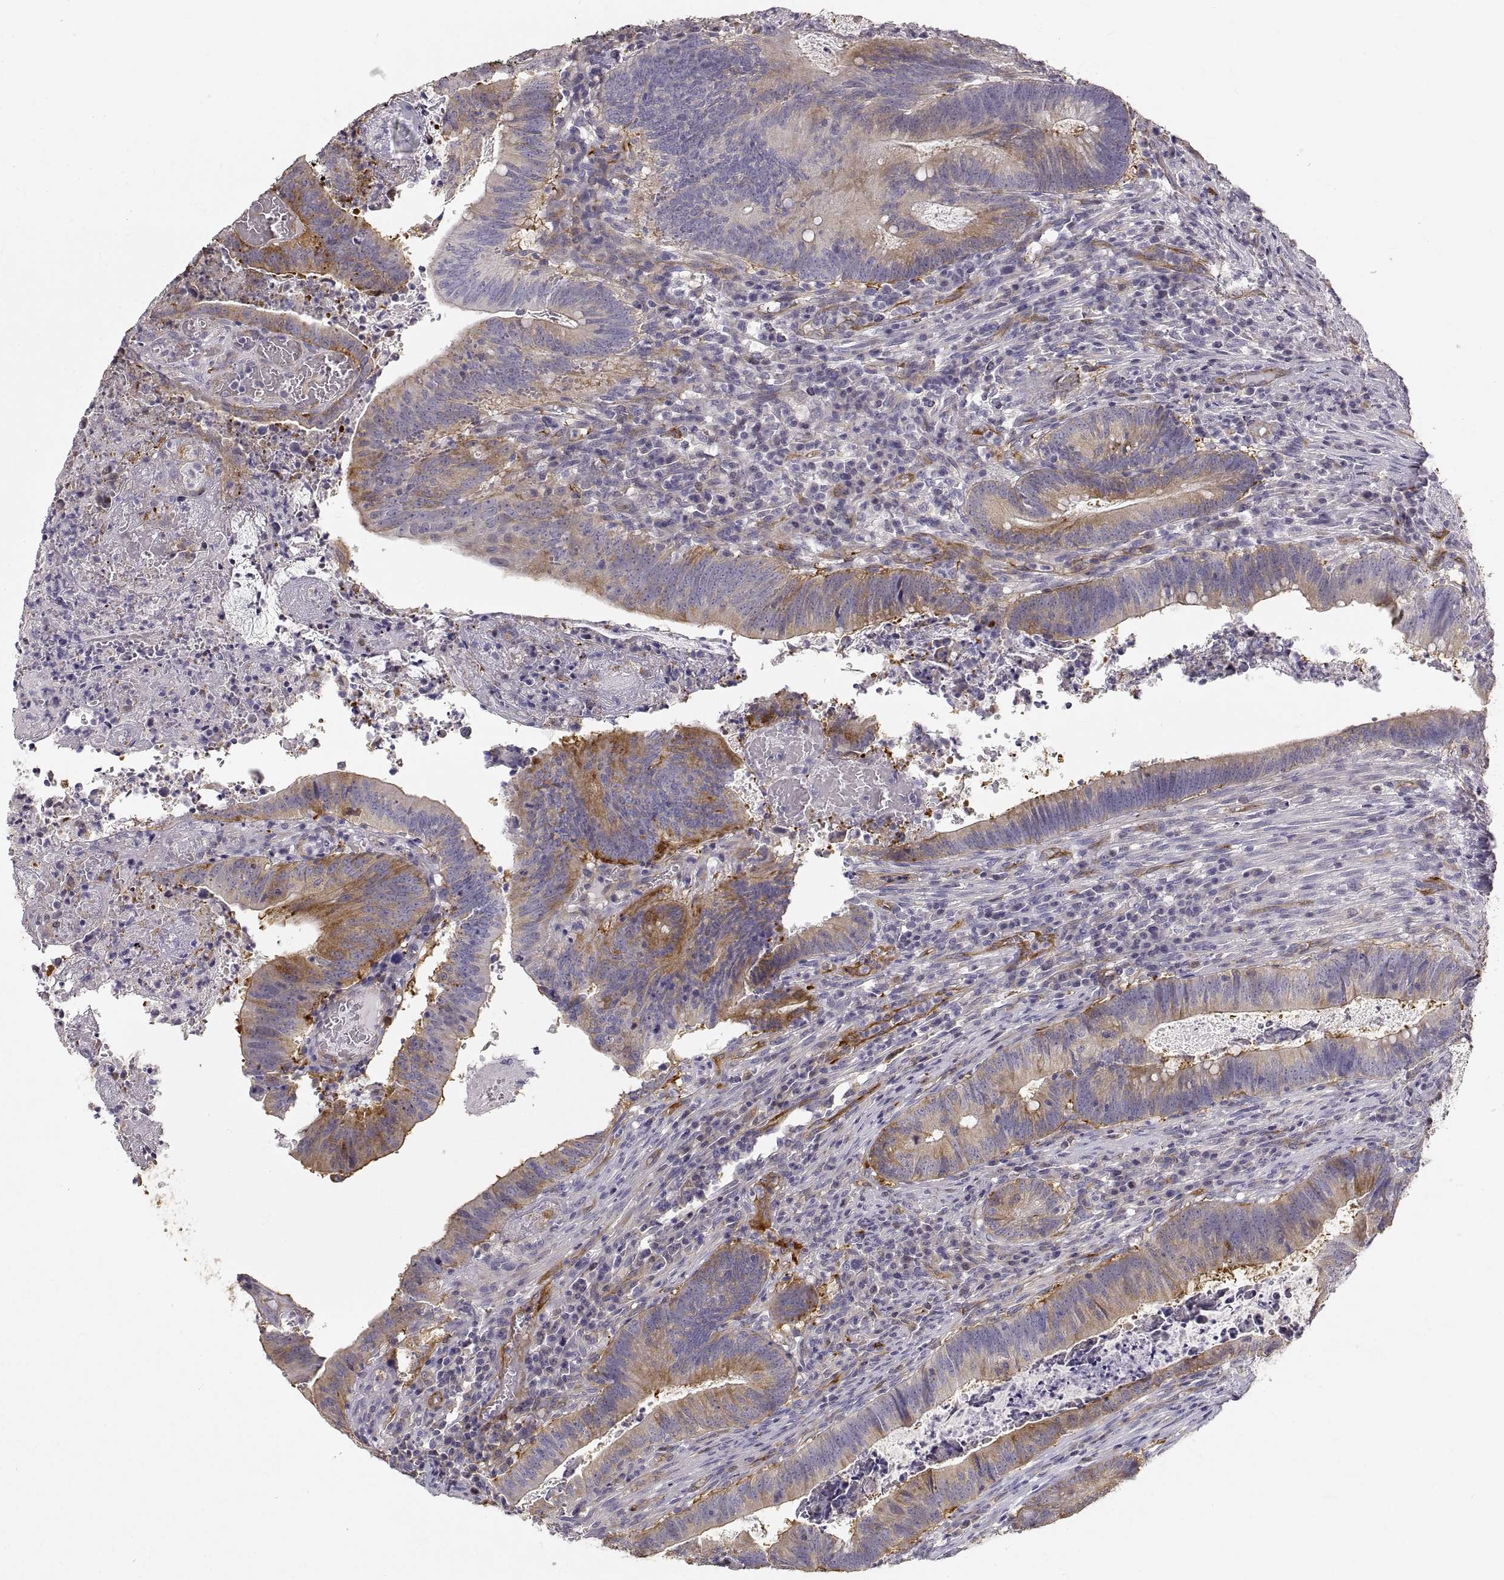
{"staining": {"intensity": "moderate", "quantity": "<25%", "location": "cytoplasmic/membranous"}, "tissue": "colorectal cancer", "cell_type": "Tumor cells", "image_type": "cancer", "snomed": [{"axis": "morphology", "description": "Adenocarcinoma, NOS"}, {"axis": "topography", "description": "Colon"}], "caption": "DAB (3,3'-diaminobenzidine) immunohistochemical staining of human colorectal cancer shows moderate cytoplasmic/membranous protein positivity in about <25% of tumor cells.", "gene": "HSP90AB1", "patient": {"sex": "female", "age": 70}}